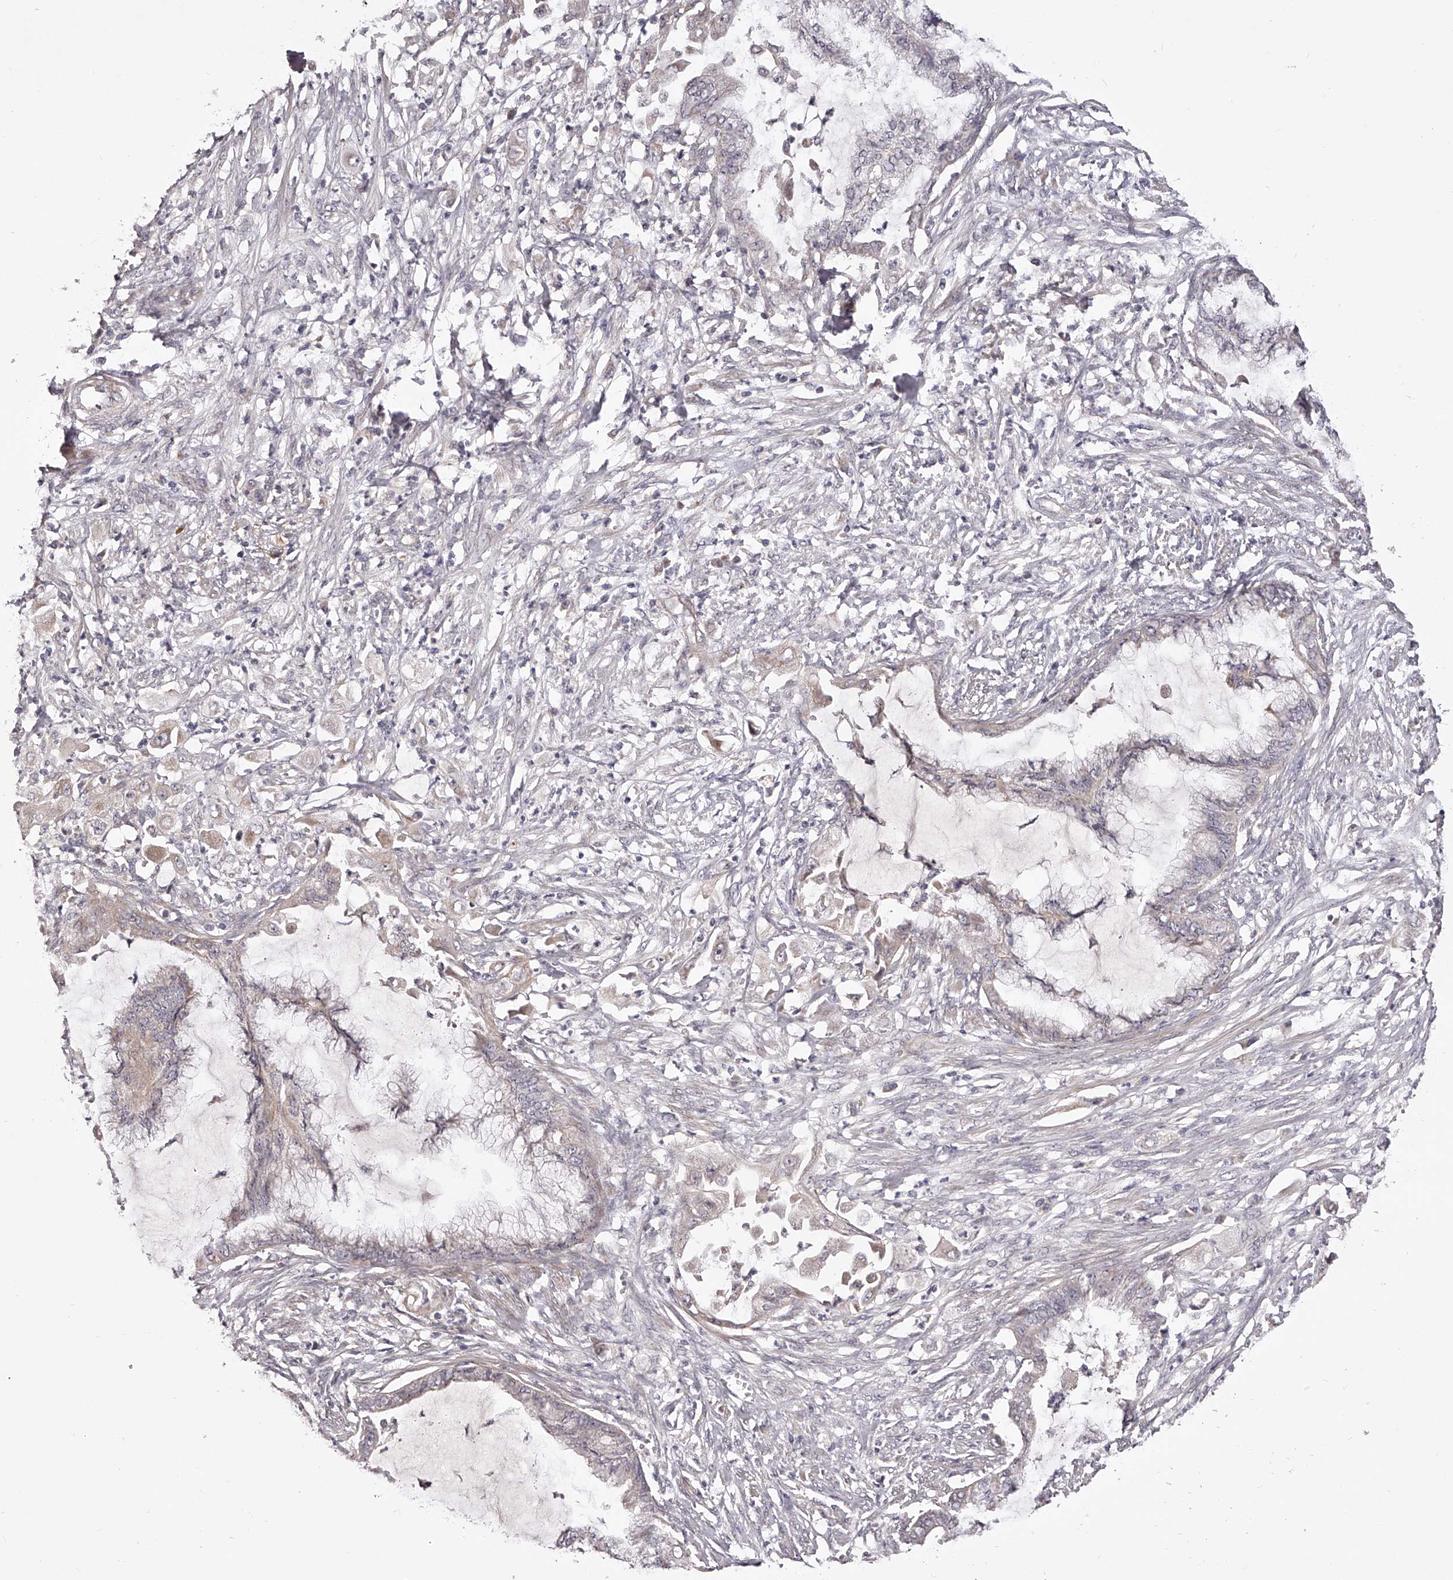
{"staining": {"intensity": "weak", "quantity": "<25%", "location": "cytoplasmic/membranous"}, "tissue": "endometrial cancer", "cell_type": "Tumor cells", "image_type": "cancer", "snomed": [{"axis": "morphology", "description": "Adenocarcinoma, NOS"}, {"axis": "topography", "description": "Endometrium"}], "caption": "Image shows no protein staining in tumor cells of endometrial cancer tissue. Nuclei are stained in blue.", "gene": "ODF2L", "patient": {"sex": "female", "age": 86}}